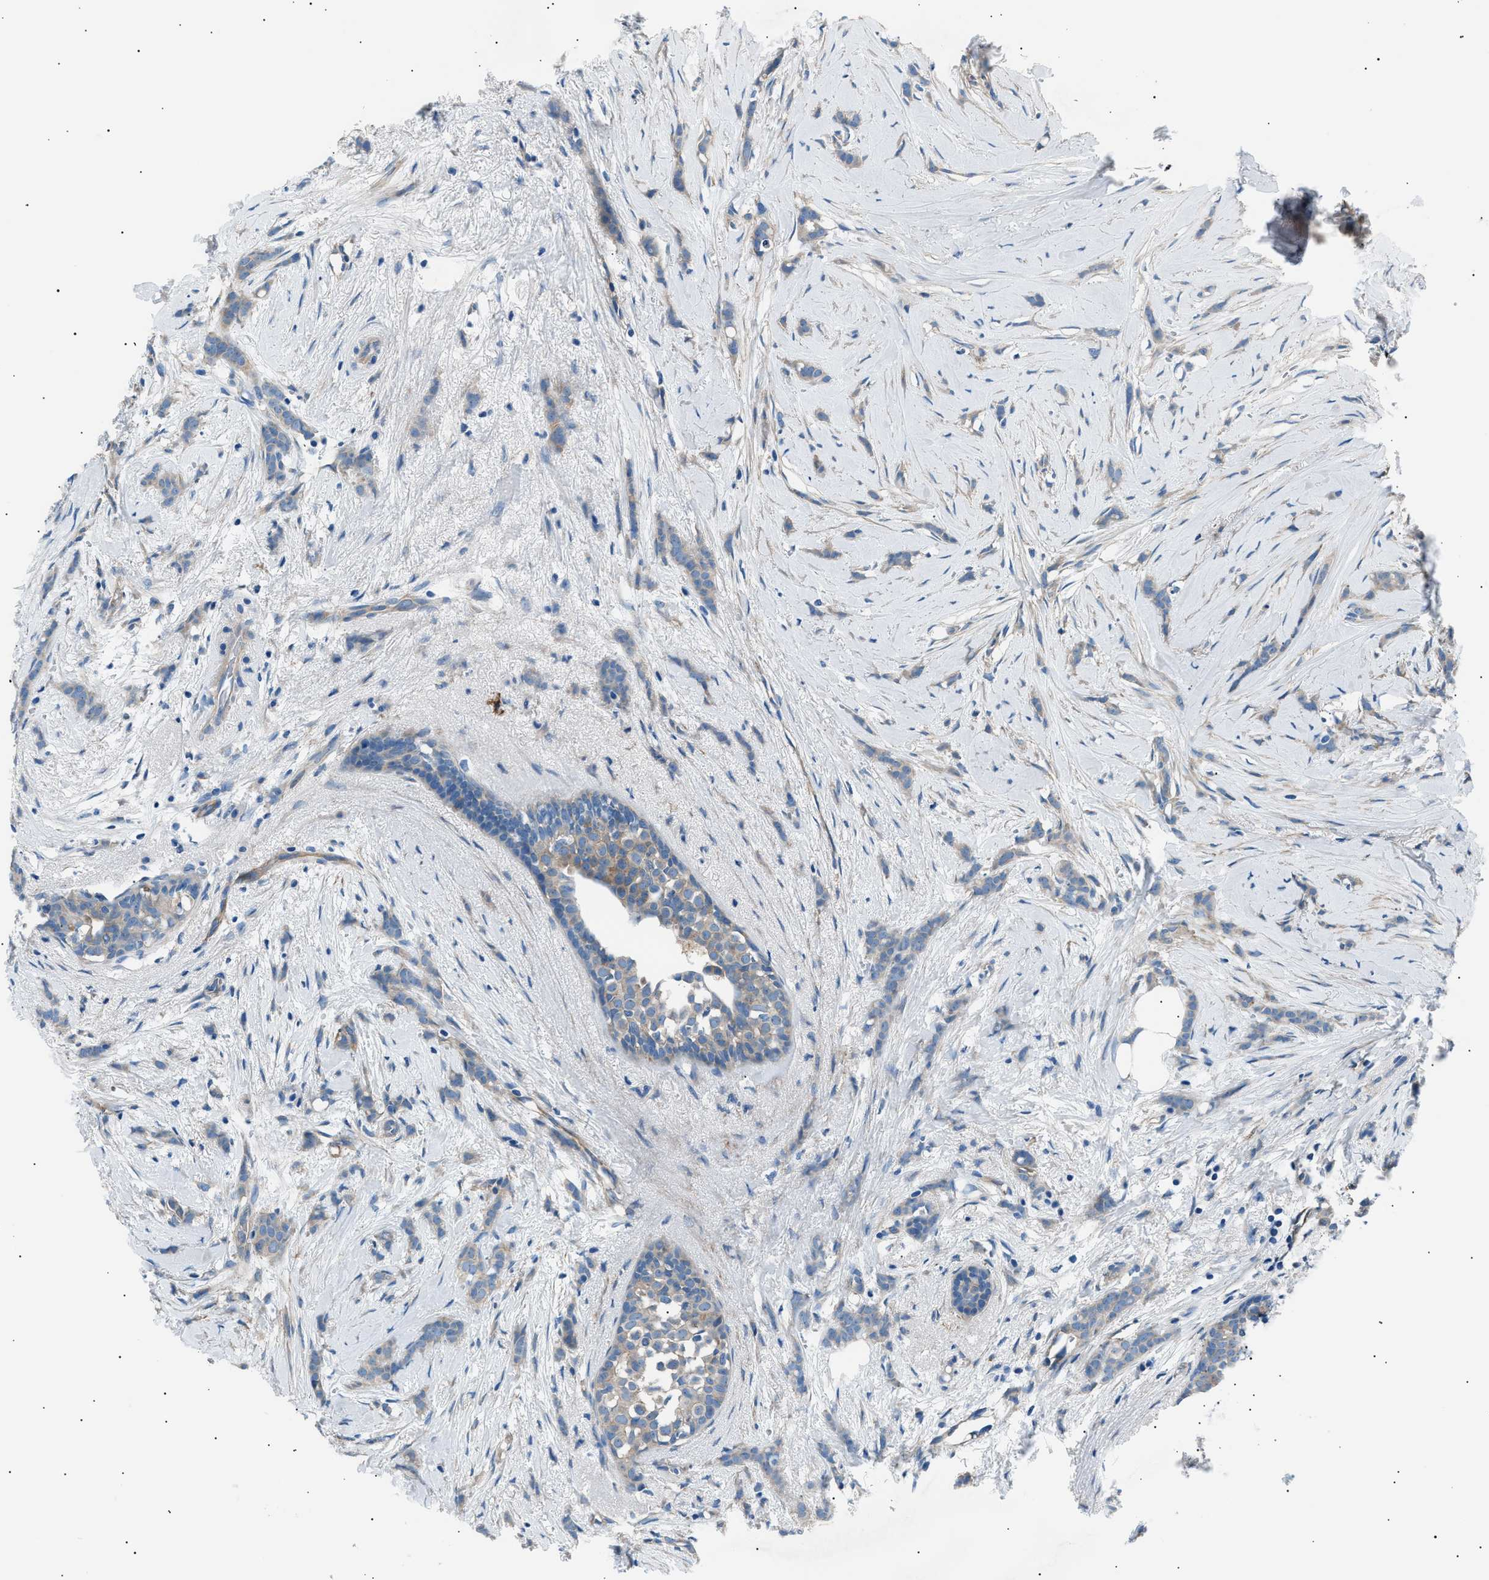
{"staining": {"intensity": "weak", "quantity": "25%-75%", "location": "cytoplasmic/membranous"}, "tissue": "breast cancer", "cell_type": "Tumor cells", "image_type": "cancer", "snomed": [{"axis": "morphology", "description": "Lobular carcinoma, in situ"}, {"axis": "morphology", "description": "Lobular carcinoma"}, {"axis": "topography", "description": "Breast"}], "caption": "Protein analysis of breast cancer tissue displays weak cytoplasmic/membranous expression in approximately 25%-75% of tumor cells. Nuclei are stained in blue.", "gene": "LRRC37B", "patient": {"sex": "female", "age": 41}}